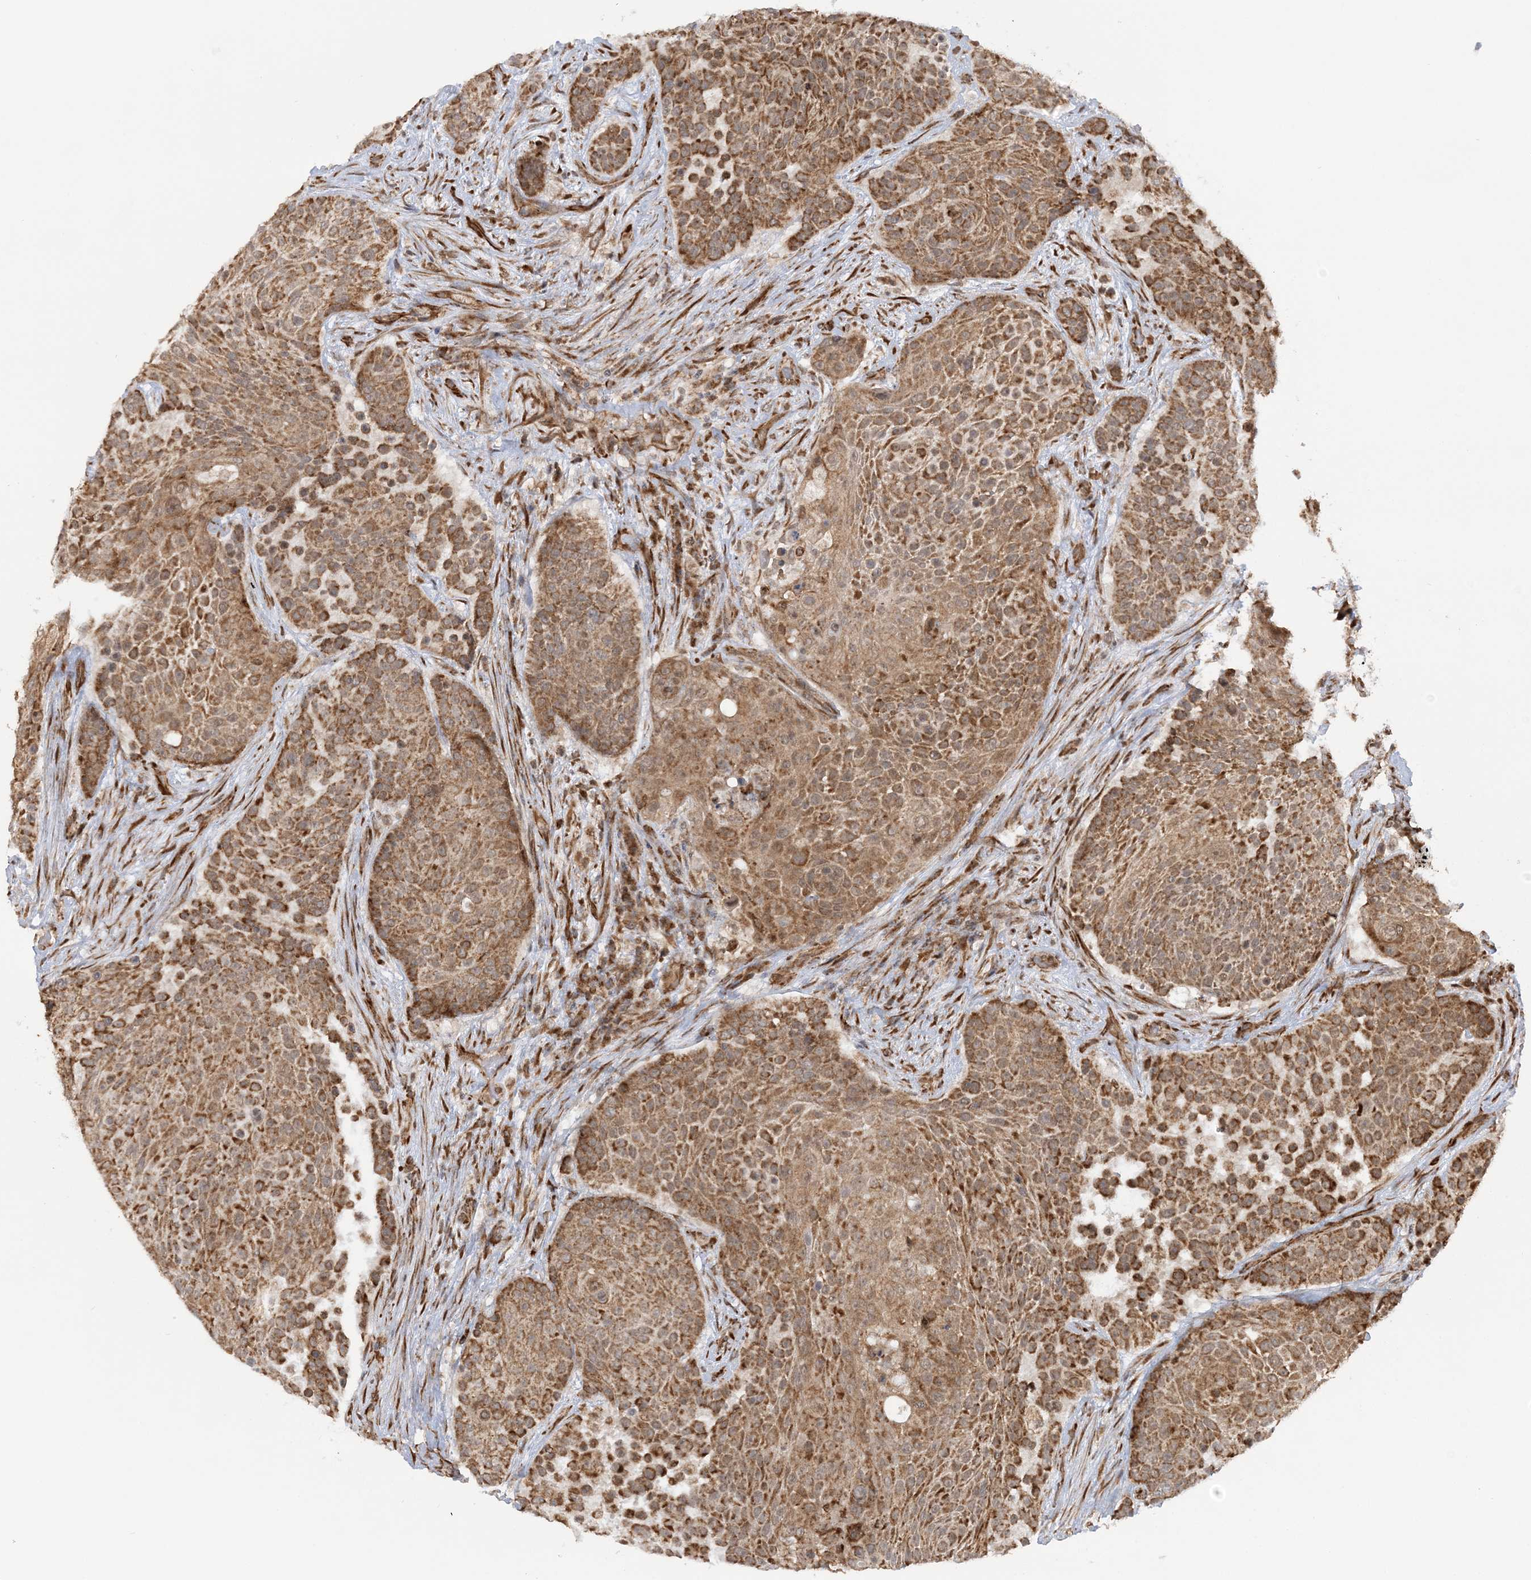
{"staining": {"intensity": "moderate", "quantity": ">75%", "location": "cytoplasmic/membranous"}, "tissue": "urothelial cancer", "cell_type": "Tumor cells", "image_type": "cancer", "snomed": [{"axis": "morphology", "description": "Urothelial carcinoma, High grade"}, {"axis": "topography", "description": "Urinary bladder"}], "caption": "This is a histology image of immunohistochemistry staining of urothelial carcinoma (high-grade), which shows moderate staining in the cytoplasmic/membranous of tumor cells.", "gene": "MRPL47", "patient": {"sex": "female", "age": 63}}